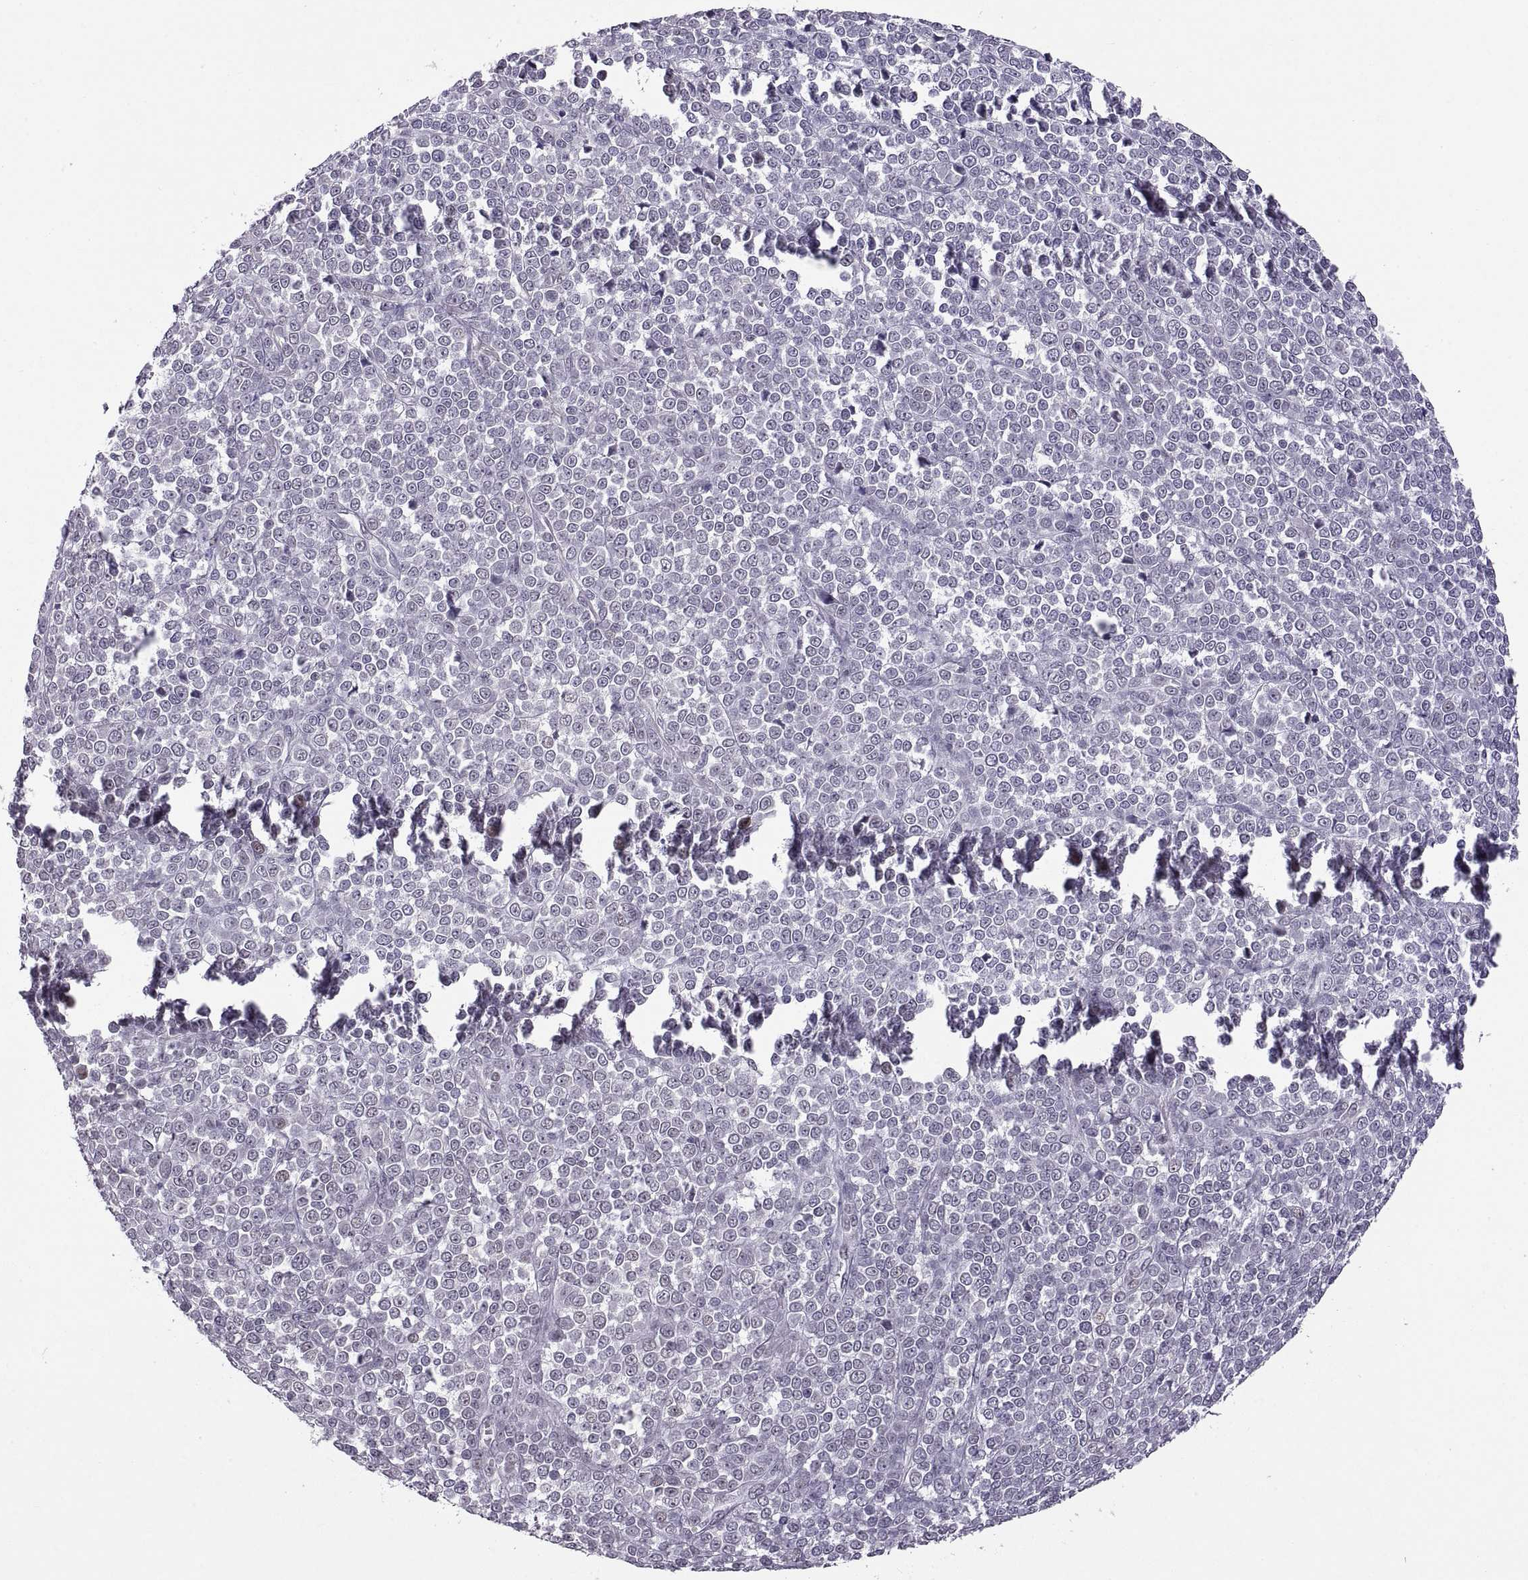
{"staining": {"intensity": "negative", "quantity": "none", "location": "none"}, "tissue": "melanoma", "cell_type": "Tumor cells", "image_type": "cancer", "snomed": [{"axis": "morphology", "description": "Malignant melanoma, NOS"}, {"axis": "topography", "description": "Skin"}], "caption": "DAB immunohistochemical staining of human malignant melanoma shows no significant positivity in tumor cells. The staining is performed using DAB (3,3'-diaminobenzidine) brown chromogen with nuclei counter-stained in using hematoxylin.", "gene": "NEK2", "patient": {"sex": "female", "age": 95}}